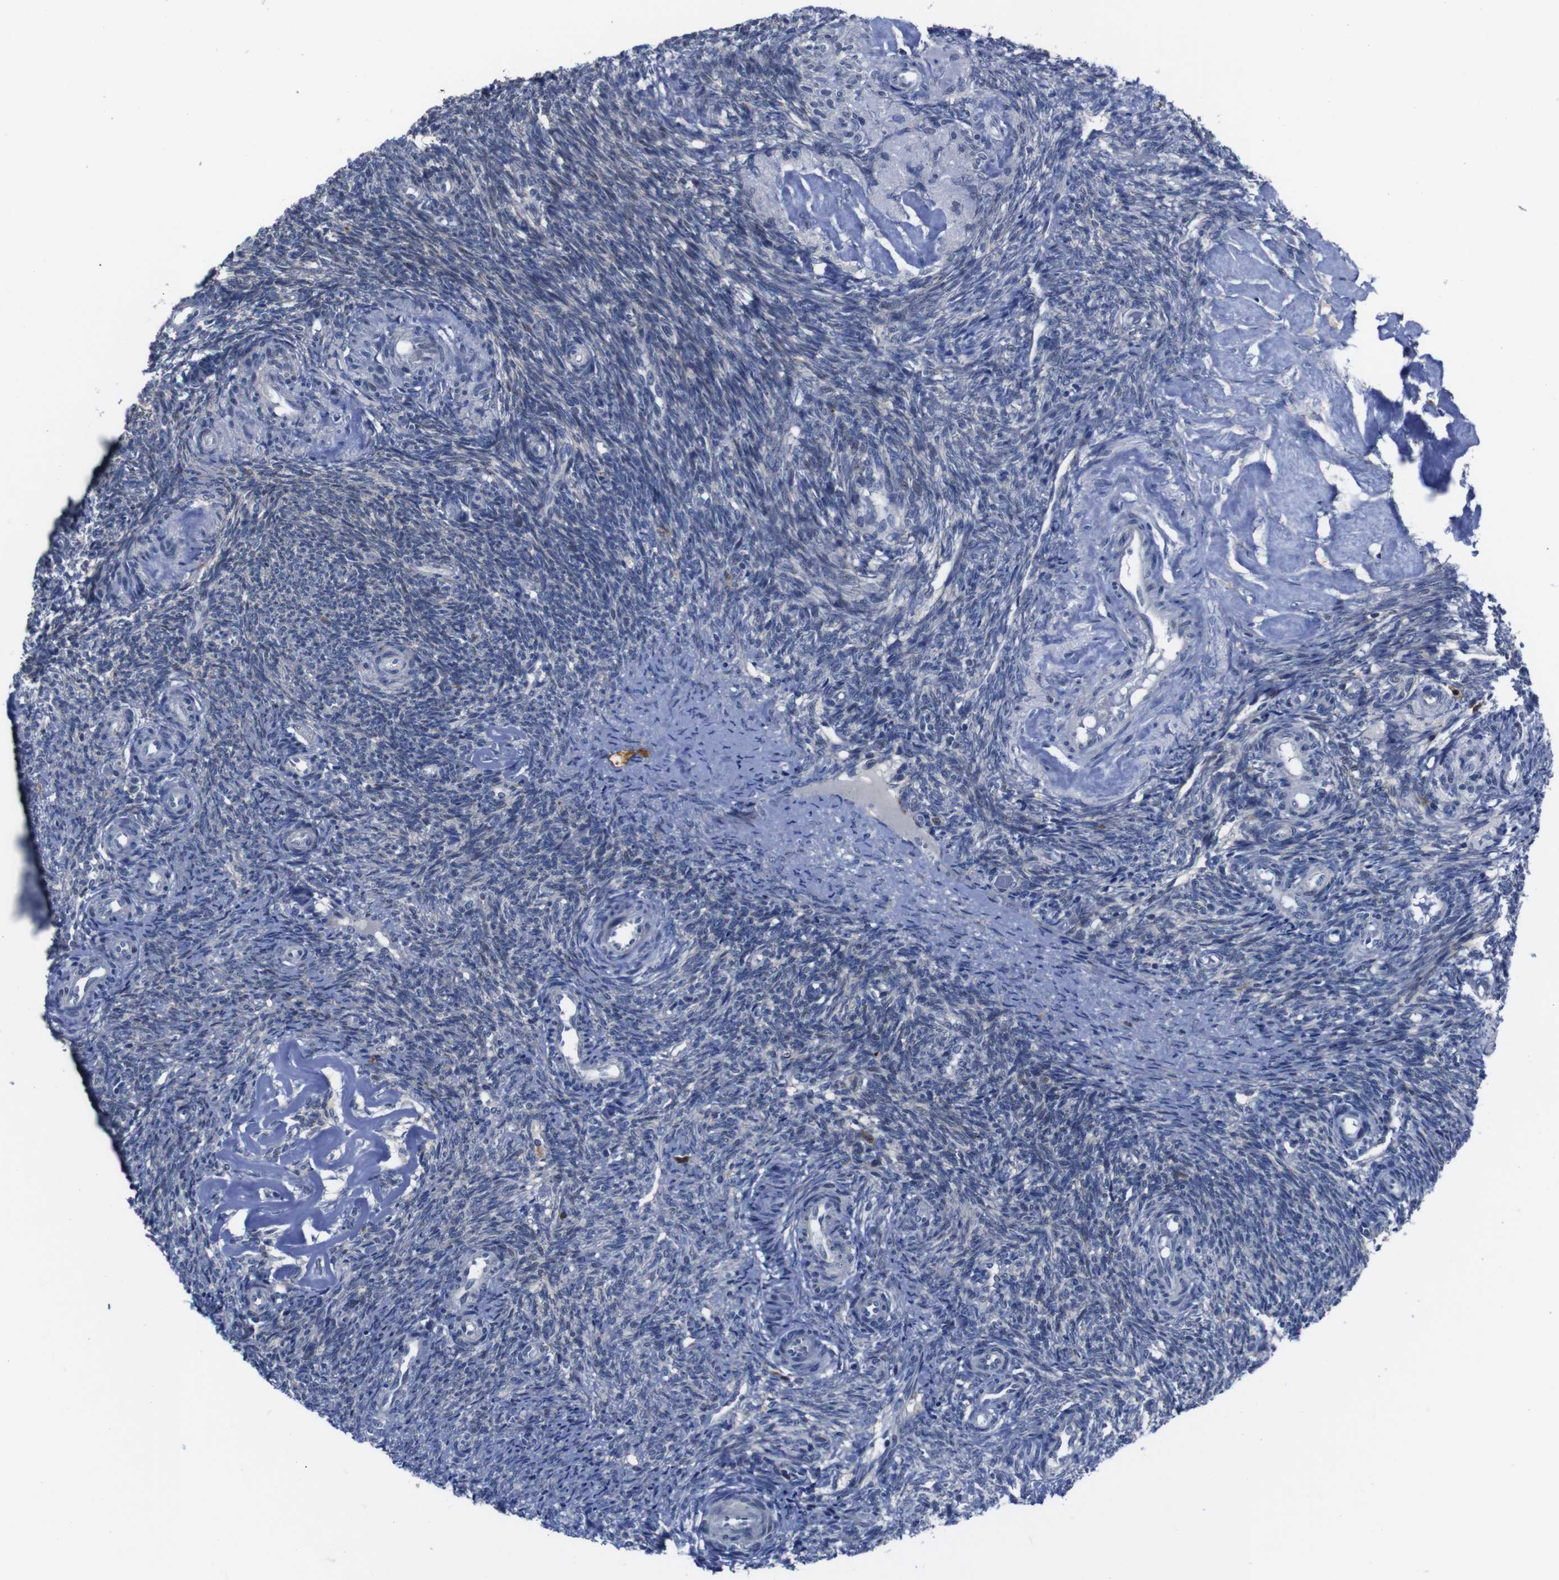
{"staining": {"intensity": "moderate", "quantity": ">75%", "location": "cytoplasmic/membranous"}, "tissue": "ovary", "cell_type": "Follicle cells", "image_type": "normal", "snomed": [{"axis": "morphology", "description": "Normal tissue, NOS"}, {"axis": "topography", "description": "Ovary"}], "caption": "IHC of normal human ovary demonstrates medium levels of moderate cytoplasmic/membranous staining in approximately >75% of follicle cells.", "gene": "SEMA4B", "patient": {"sex": "female", "age": 41}}